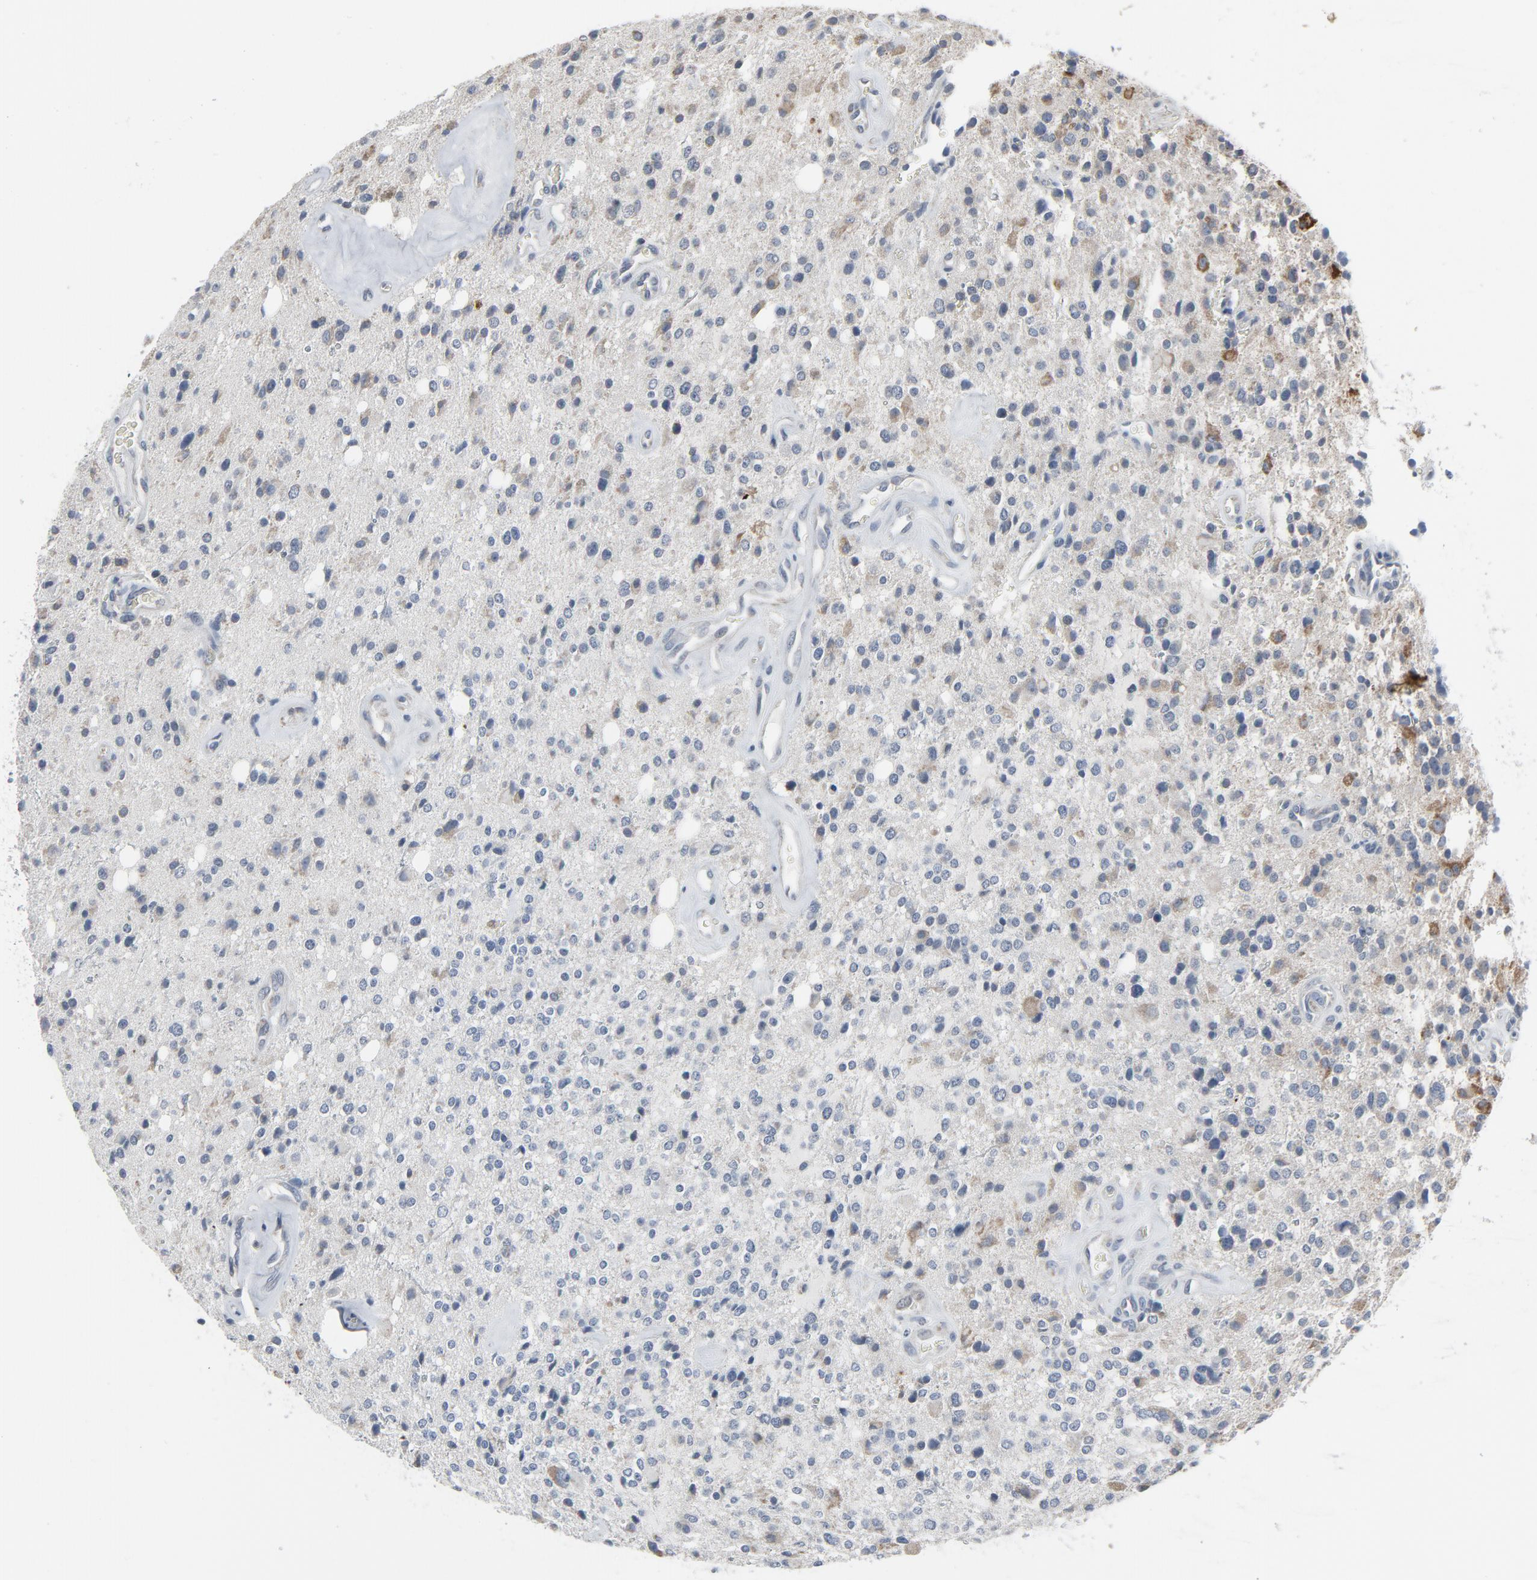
{"staining": {"intensity": "weak", "quantity": "<25%", "location": "cytoplasmic/membranous"}, "tissue": "glioma", "cell_type": "Tumor cells", "image_type": "cancer", "snomed": [{"axis": "morphology", "description": "Glioma, malignant, High grade"}, {"axis": "topography", "description": "Brain"}], "caption": "Tumor cells are negative for brown protein staining in malignant high-grade glioma.", "gene": "GPX2", "patient": {"sex": "male", "age": 47}}